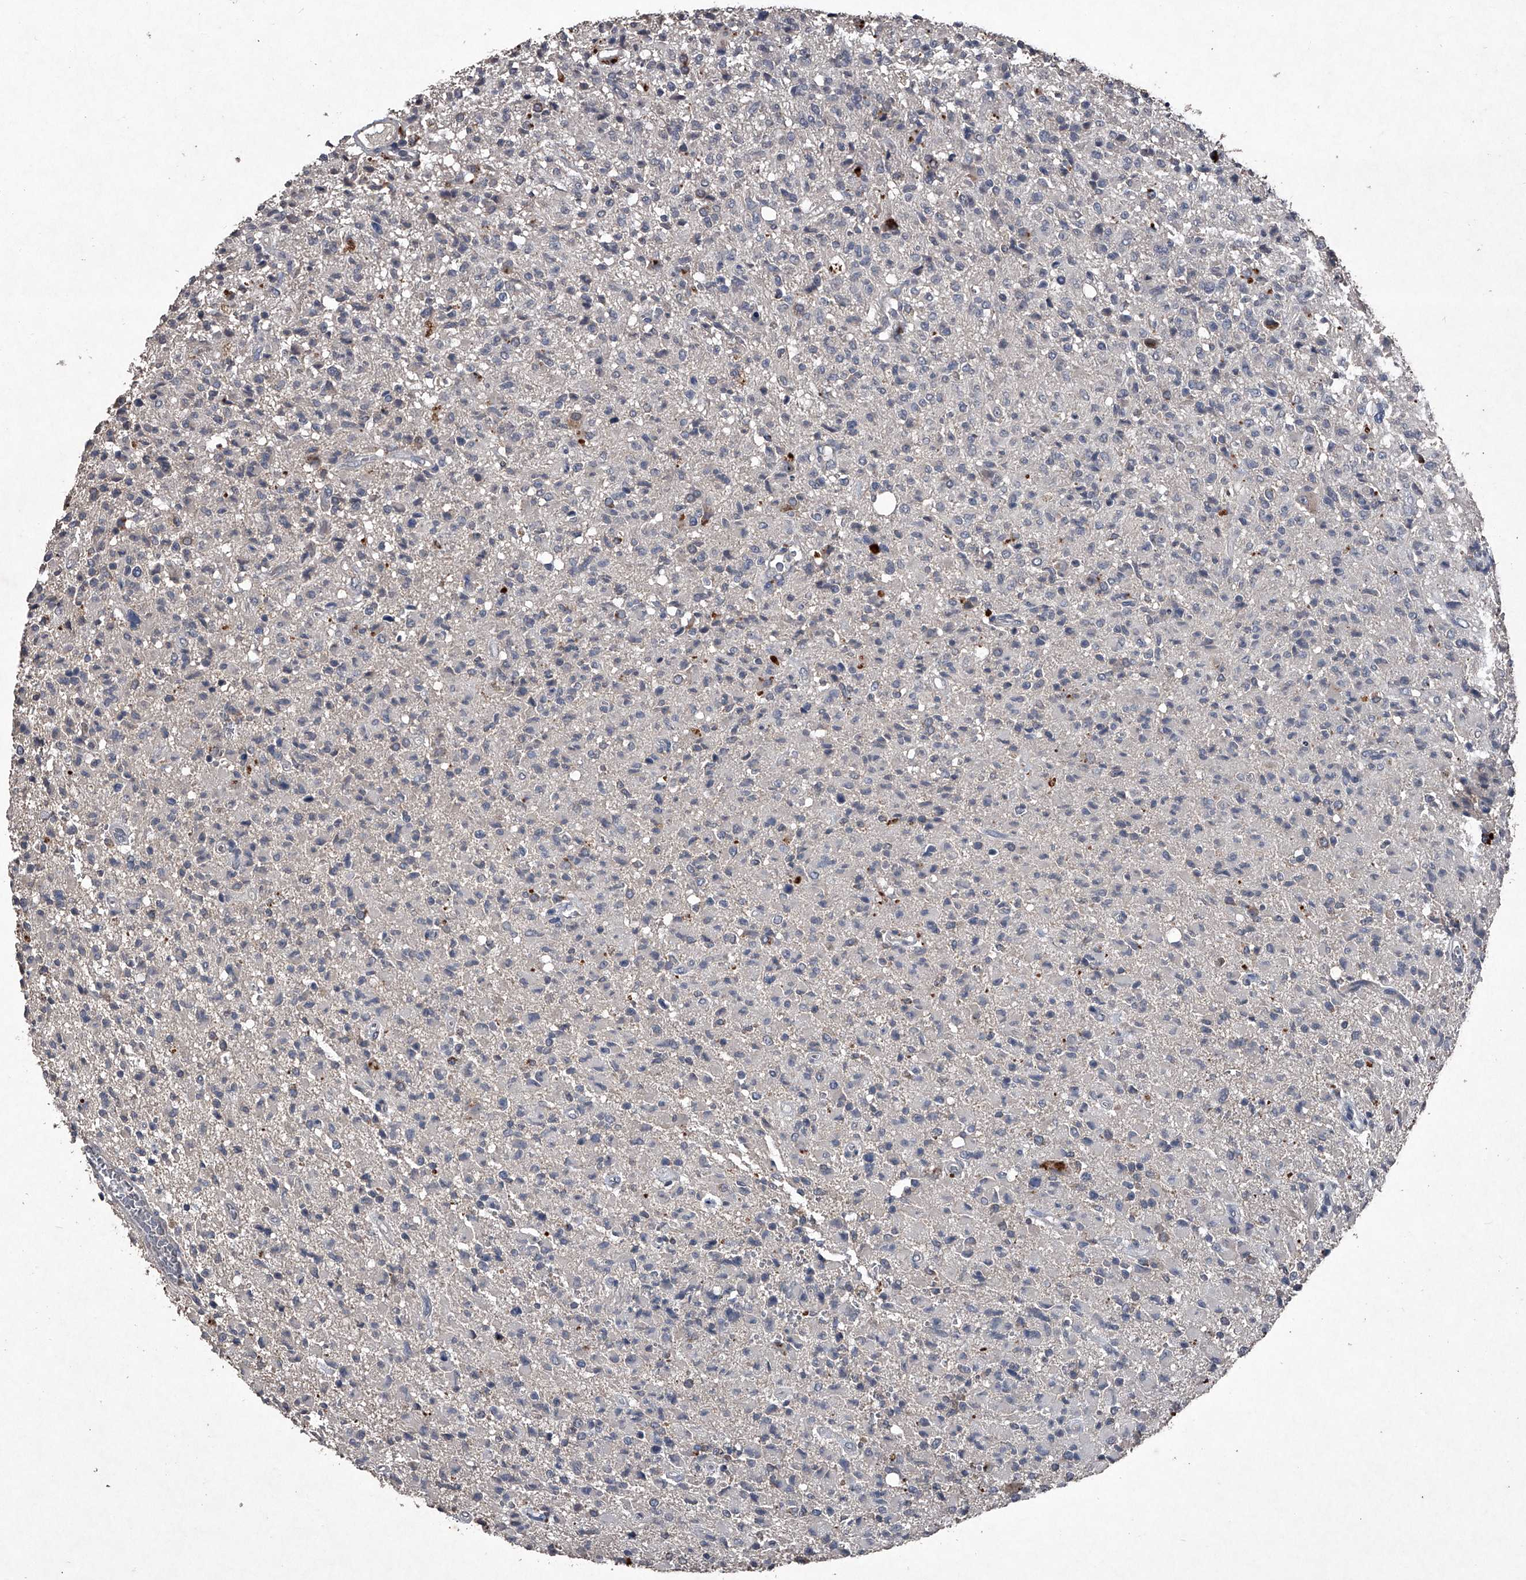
{"staining": {"intensity": "negative", "quantity": "none", "location": "none"}, "tissue": "glioma", "cell_type": "Tumor cells", "image_type": "cancer", "snomed": [{"axis": "morphology", "description": "Glioma, malignant, High grade"}, {"axis": "topography", "description": "Brain"}], "caption": "The immunohistochemistry (IHC) micrograph has no significant expression in tumor cells of glioma tissue.", "gene": "MAPKAP1", "patient": {"sex": "female", "age": 57}}